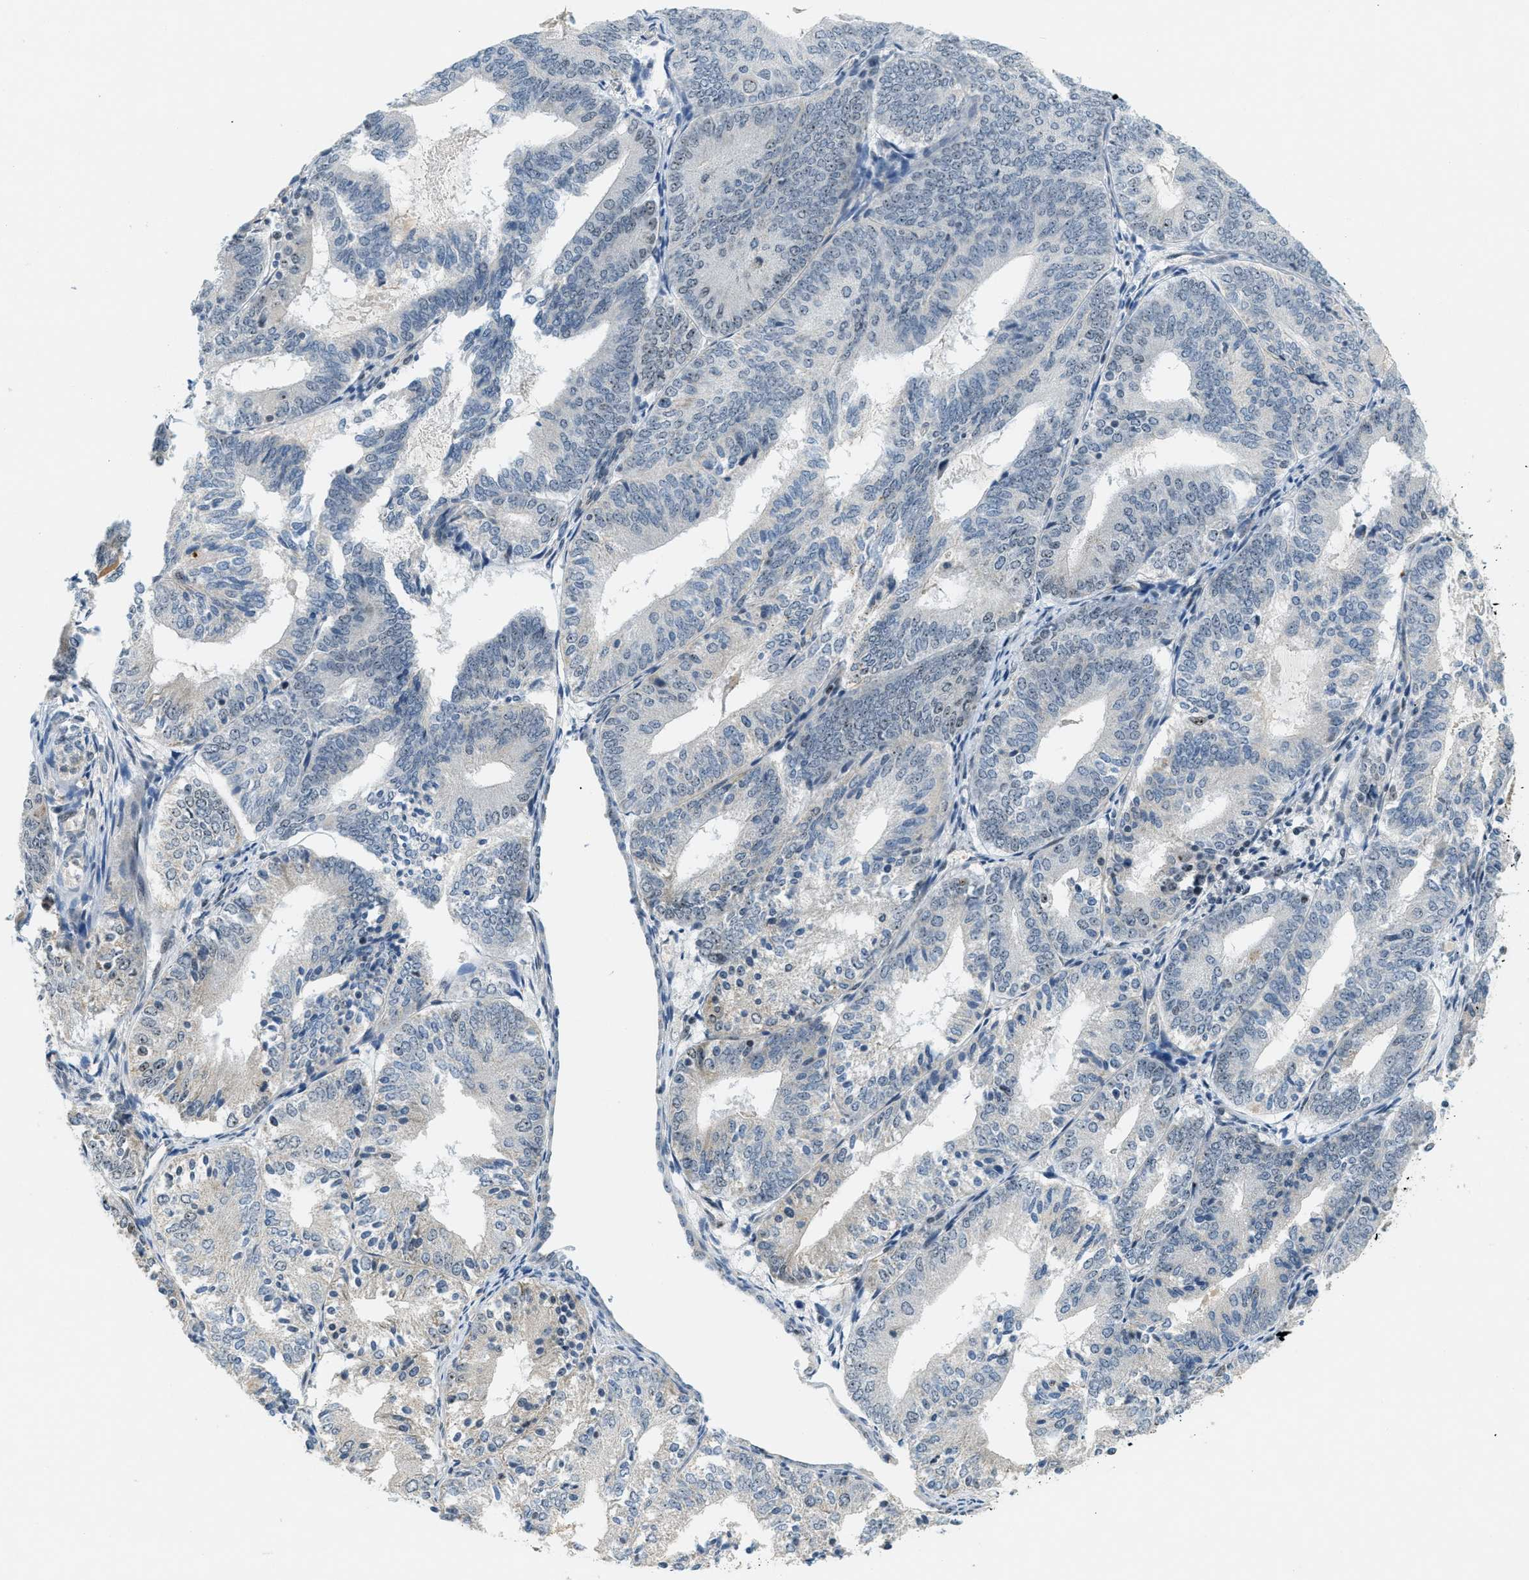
{"staining": {"intensity": "weak", "quantity": "<25%", "location": "nuclear"}, "tissue": "endometrial cancer", "cell_type": "Tumor cells", "image_type": "cancer", "snomed": [{"axis": "morphology", "description": "Adenocarcinoma, NOS"}, {"axis": "topography", "description": "Endometrium"}], "caption": "There is no significant staining in tumor cells of endometrial adenocarcinoma.", "gene": "DDX47", "patient": {"sex": "female", "age": 81}}